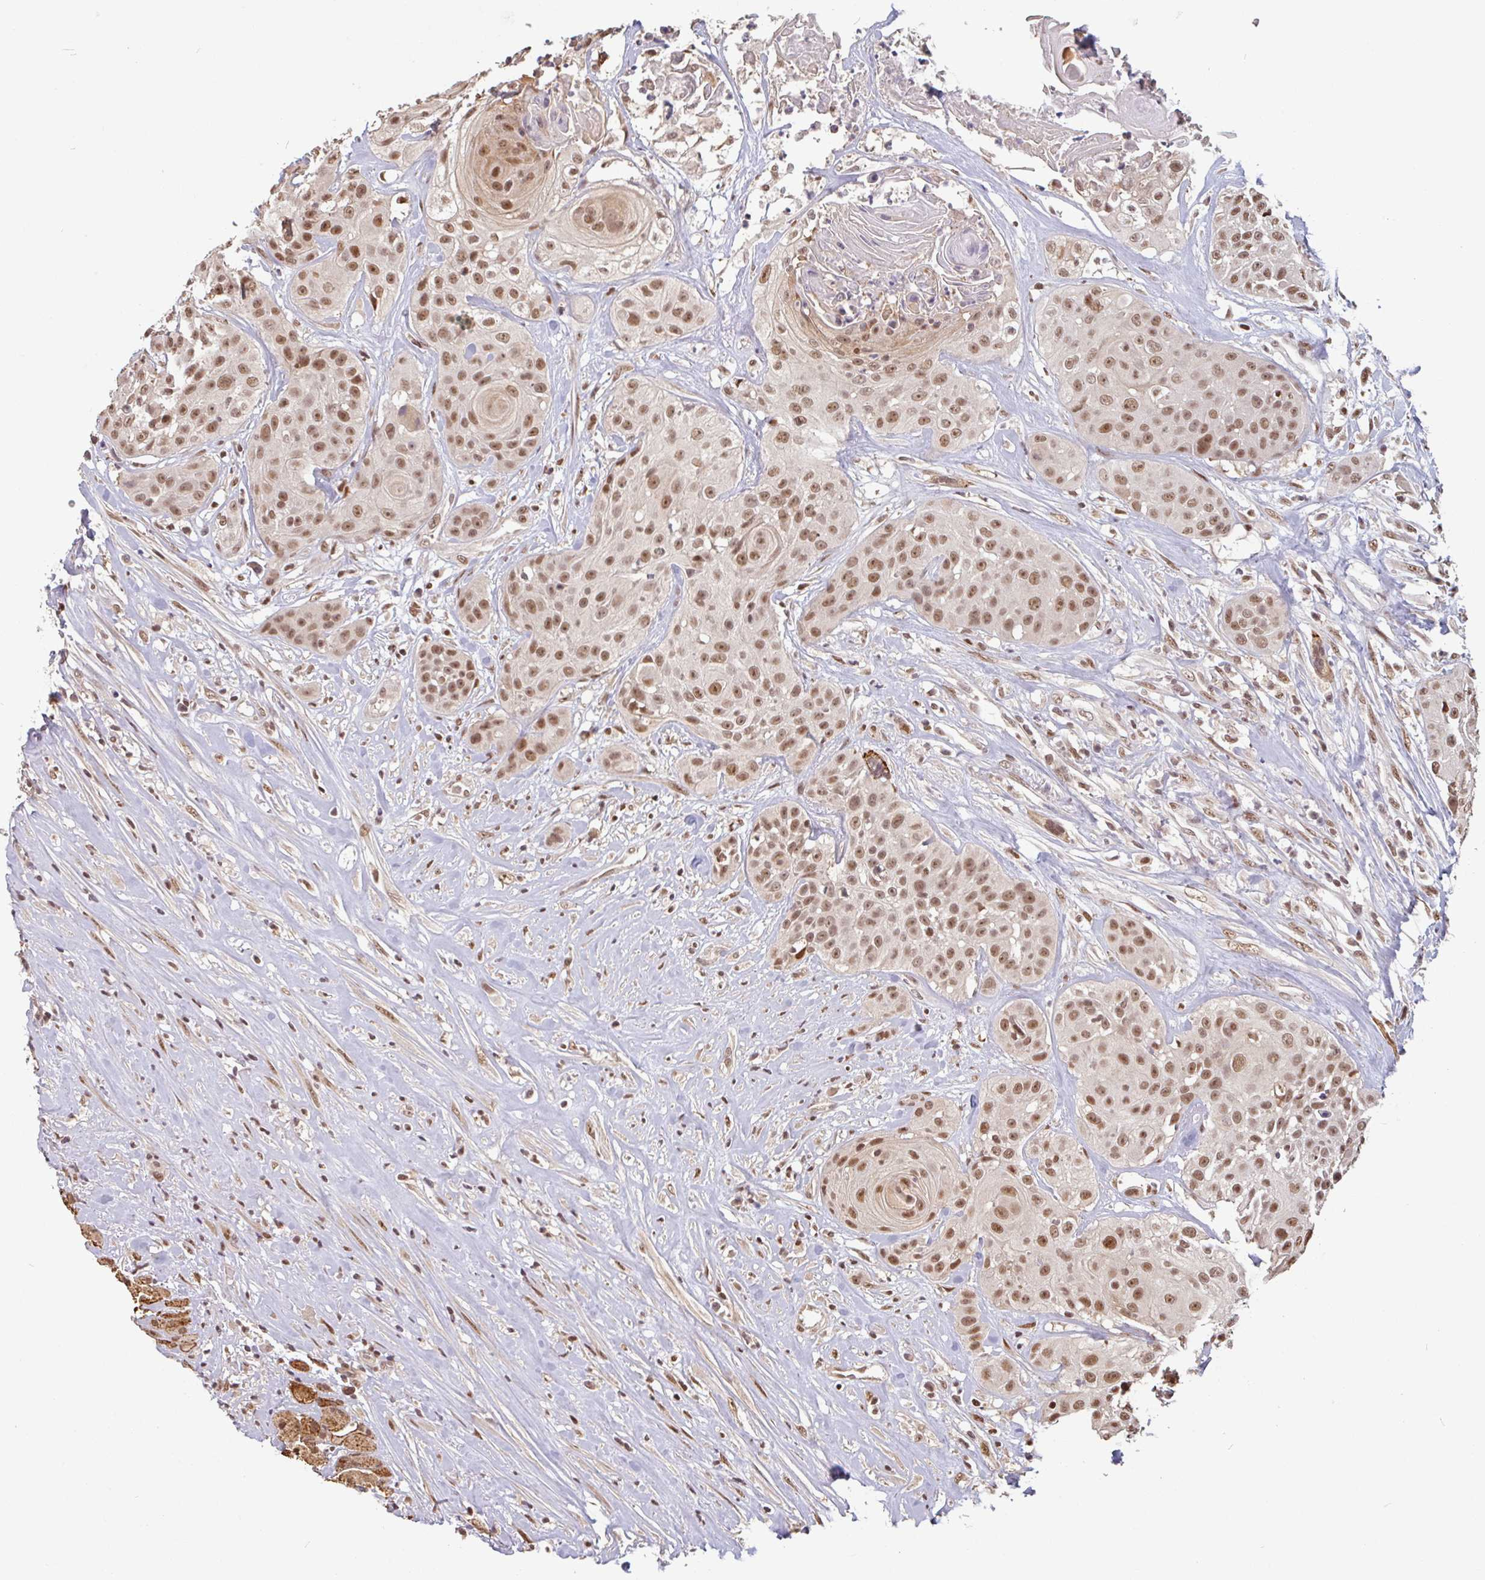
{"staining": {"intensity": "moderate", "quantity": ">75%", "location": "nuclear"}, "tissue": "head and neck cancer", "cell_type": "Tumor cells", "image_type": "cancer", "snomed": [{"axis": "morphology", "description": "Squamous cell carcinoma, NOS"}, {"axis": "topography", "description": "Head-Neck"}], "caption": "This is an image of immunohistochemistry staining of head and neck cancer (squamous cell carcinoma), which shows moderate expression in the nuclear of tumor cells.", "gene": "DR1", "patient": {"sex": "male", "age": 83}}